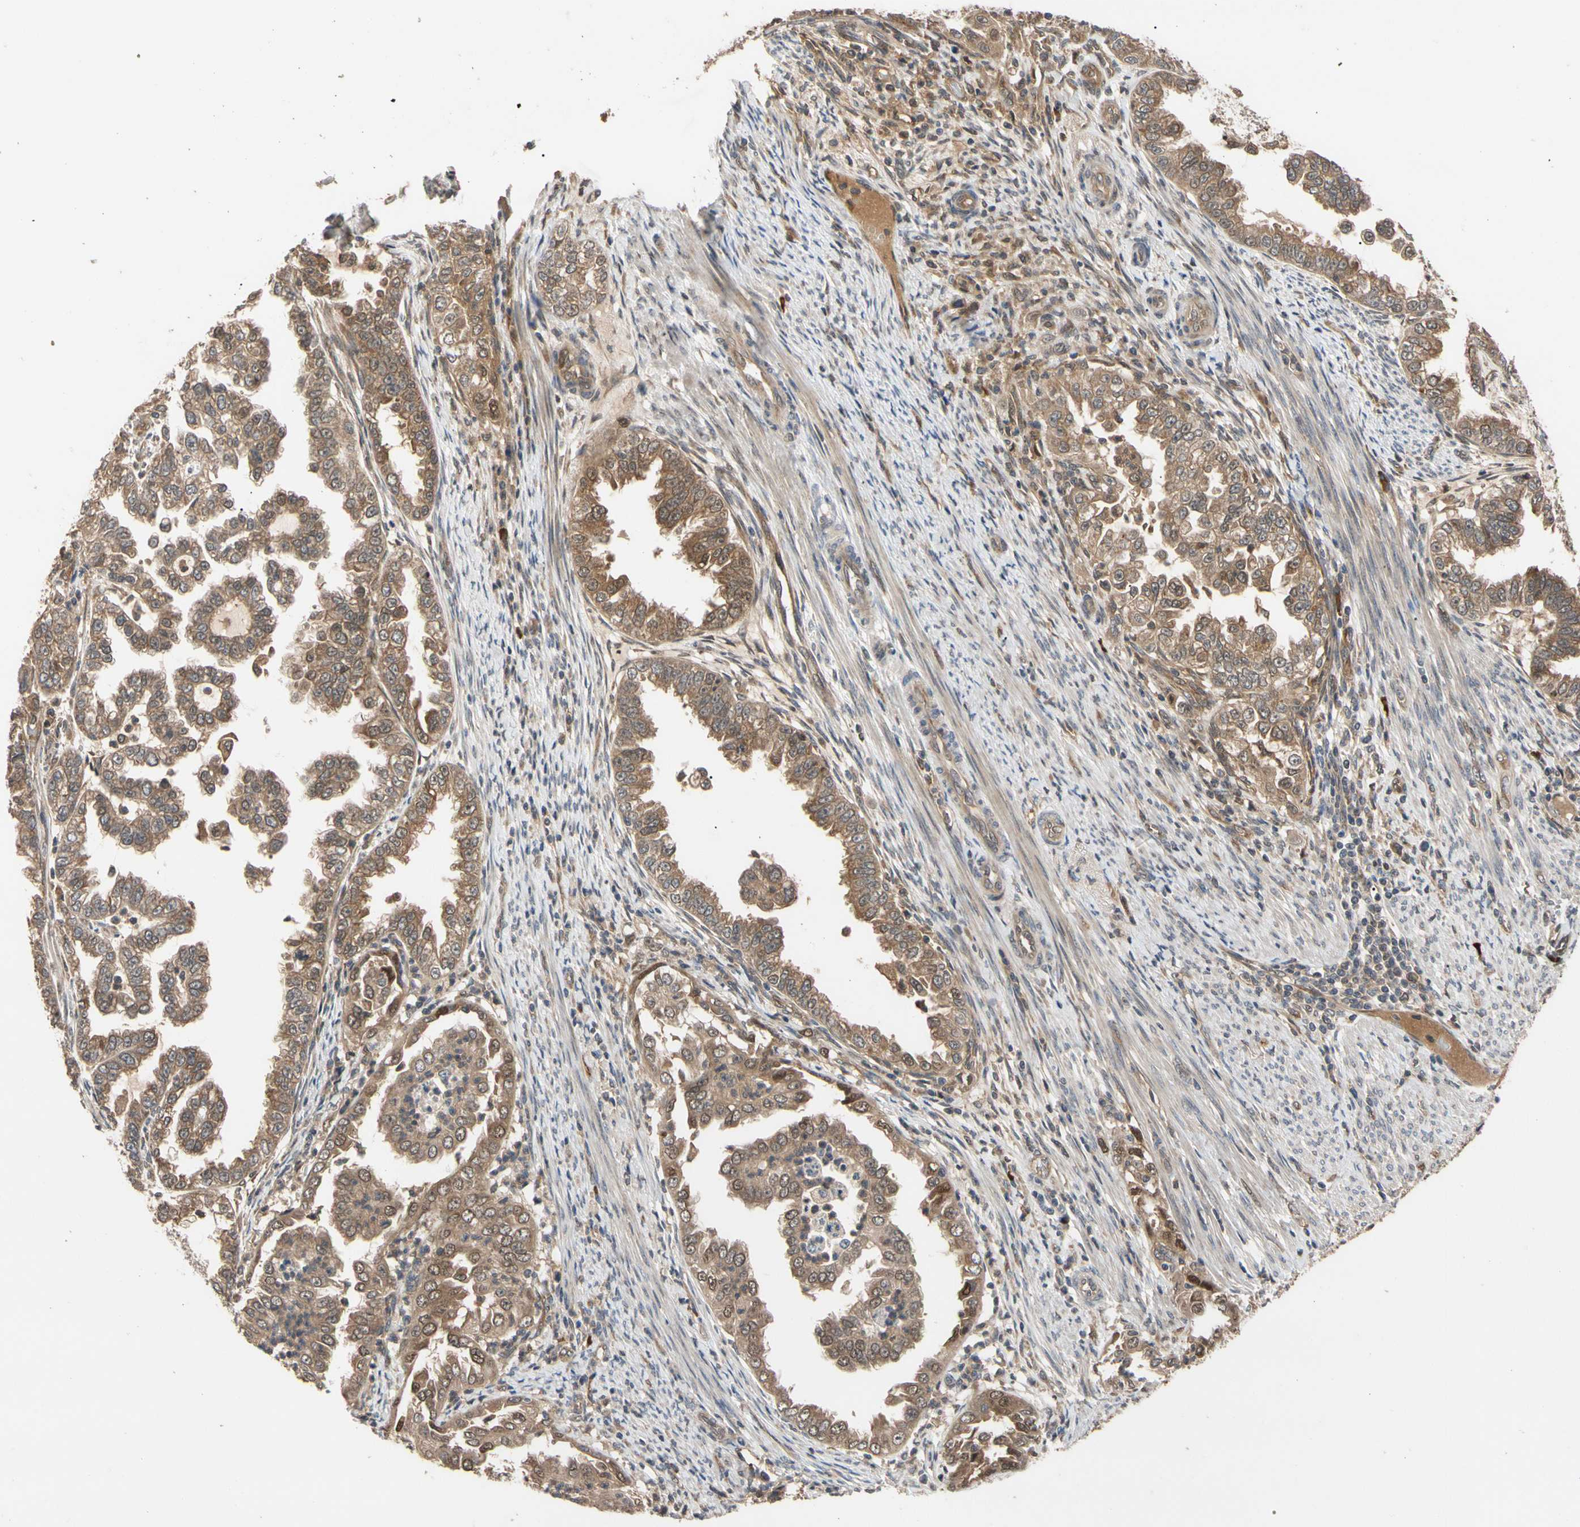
{"staining": {"intensity": "moderate", "quantity": ">75%", "location": "cytoplasmic/membranous"}, "tissue": "endometrial cancer", "cell_type": "Tumor cells", "image_type": "cancer", "snomed": [{"axis": "morphology", "description": "Adenocarcinoma, NOS"}, {"axis": "topography", "description": "Endometrium"}], "caption": "Immunohistochemical staining of adenocarcinoma (endometrial) shows medium levels of moderate cytoplasmic/membranous protein expression in approximately >75% of tumor cells. (DAB (3,3'-diaminobenzidine) IHC, brown staining for protein, blue staining for nuclei).", "gene": "CYTIP", "patient": {"sex": "female", "age": 85}}